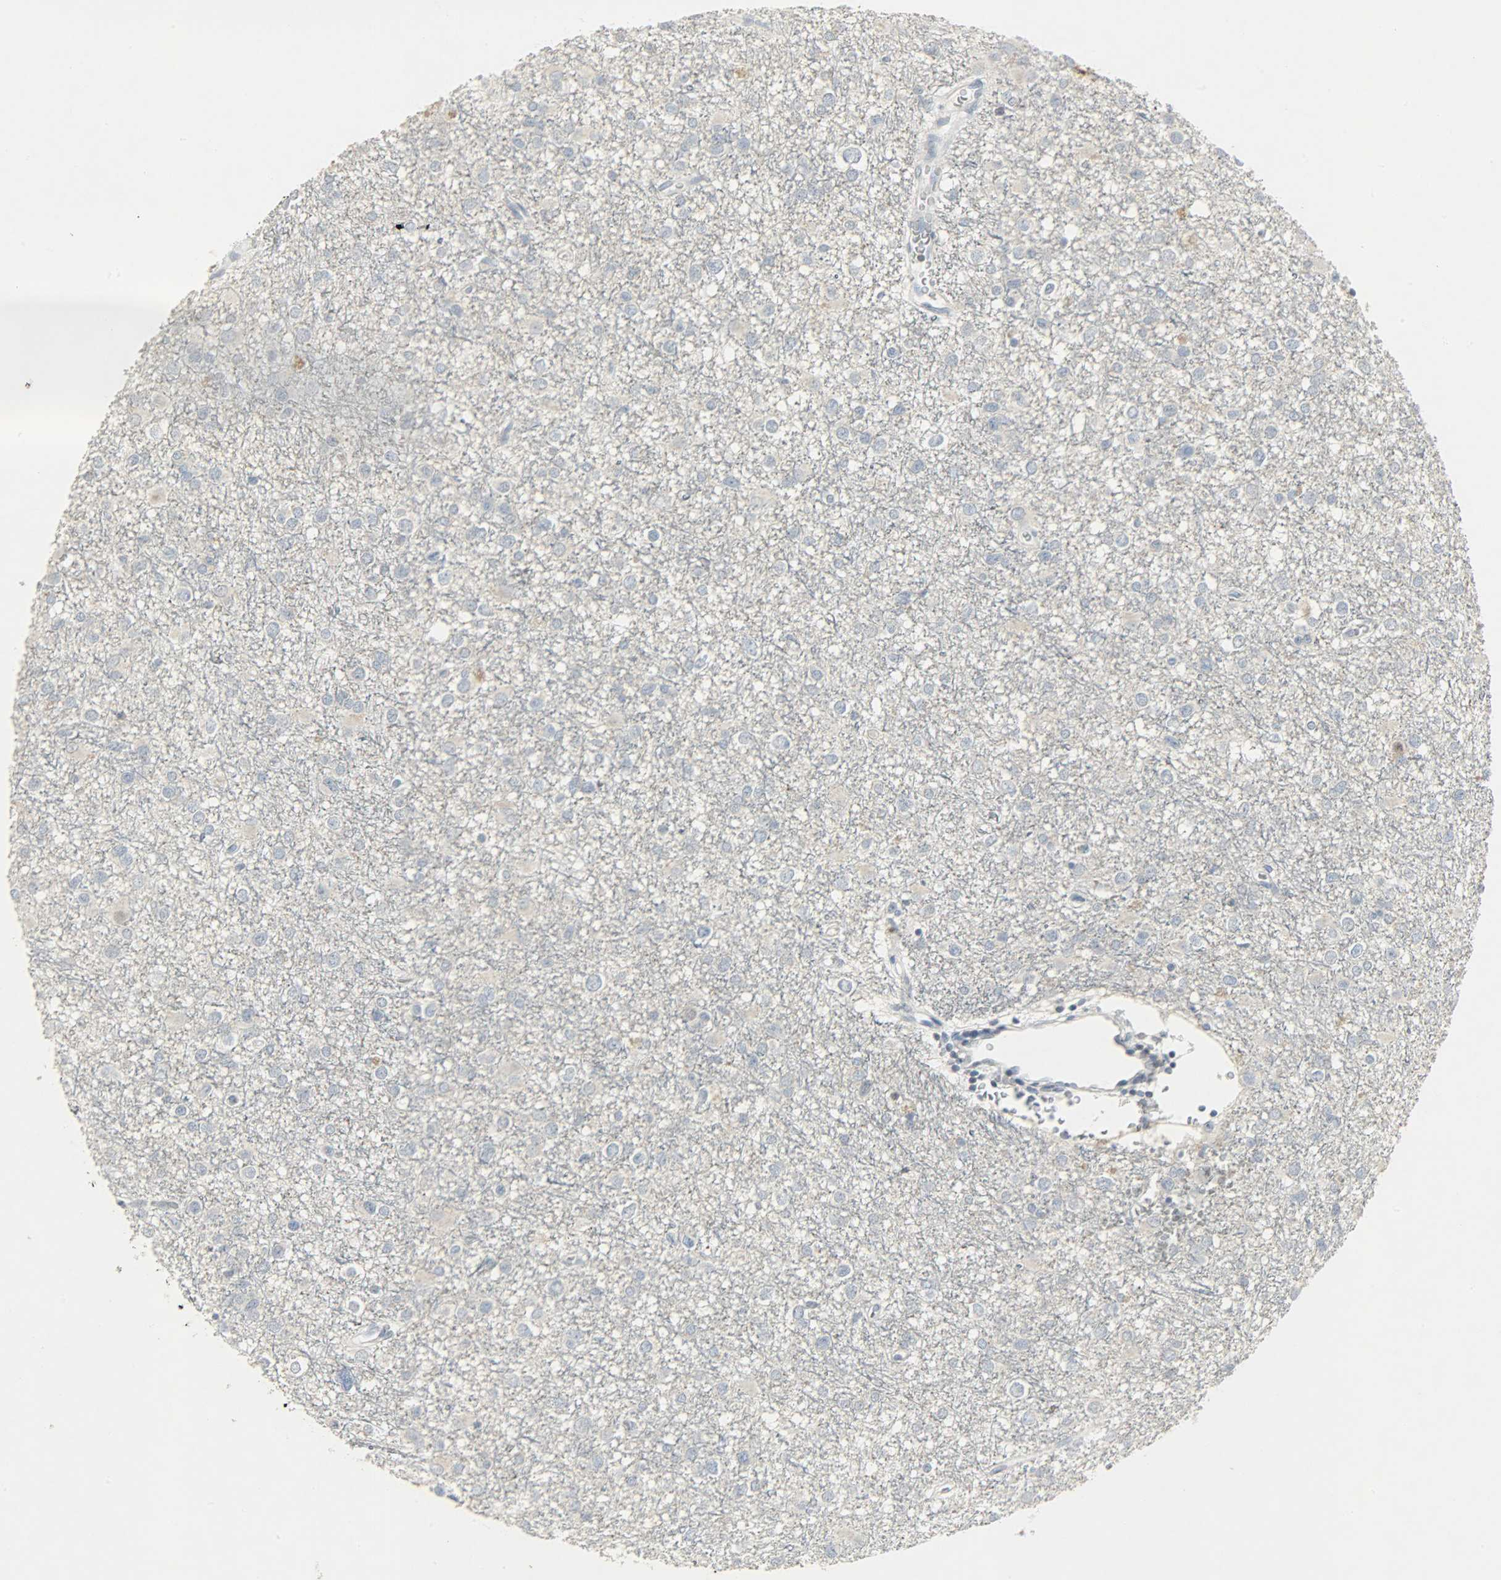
{"staining": {"intensity": "negative", "quantity": "none", "location": "none"}, "tissue": "glioma", "cell_type": "Tumor cells", "image_type": "cancer", "snomed": [{"axis": "morphology", "description": "Glioma, malignant, Low grade"}, {"axis": "topography", "description": "Brain"}], "caption": "A high-resolution histopathology image shows IHC staining of glioma, which reveals no significant expression in tumor cells. (Immunohistochemistry, brightfield microscopy, high magnification).", "gene": "CAMK4", "patient": {"sex": "male", "age": 42}}